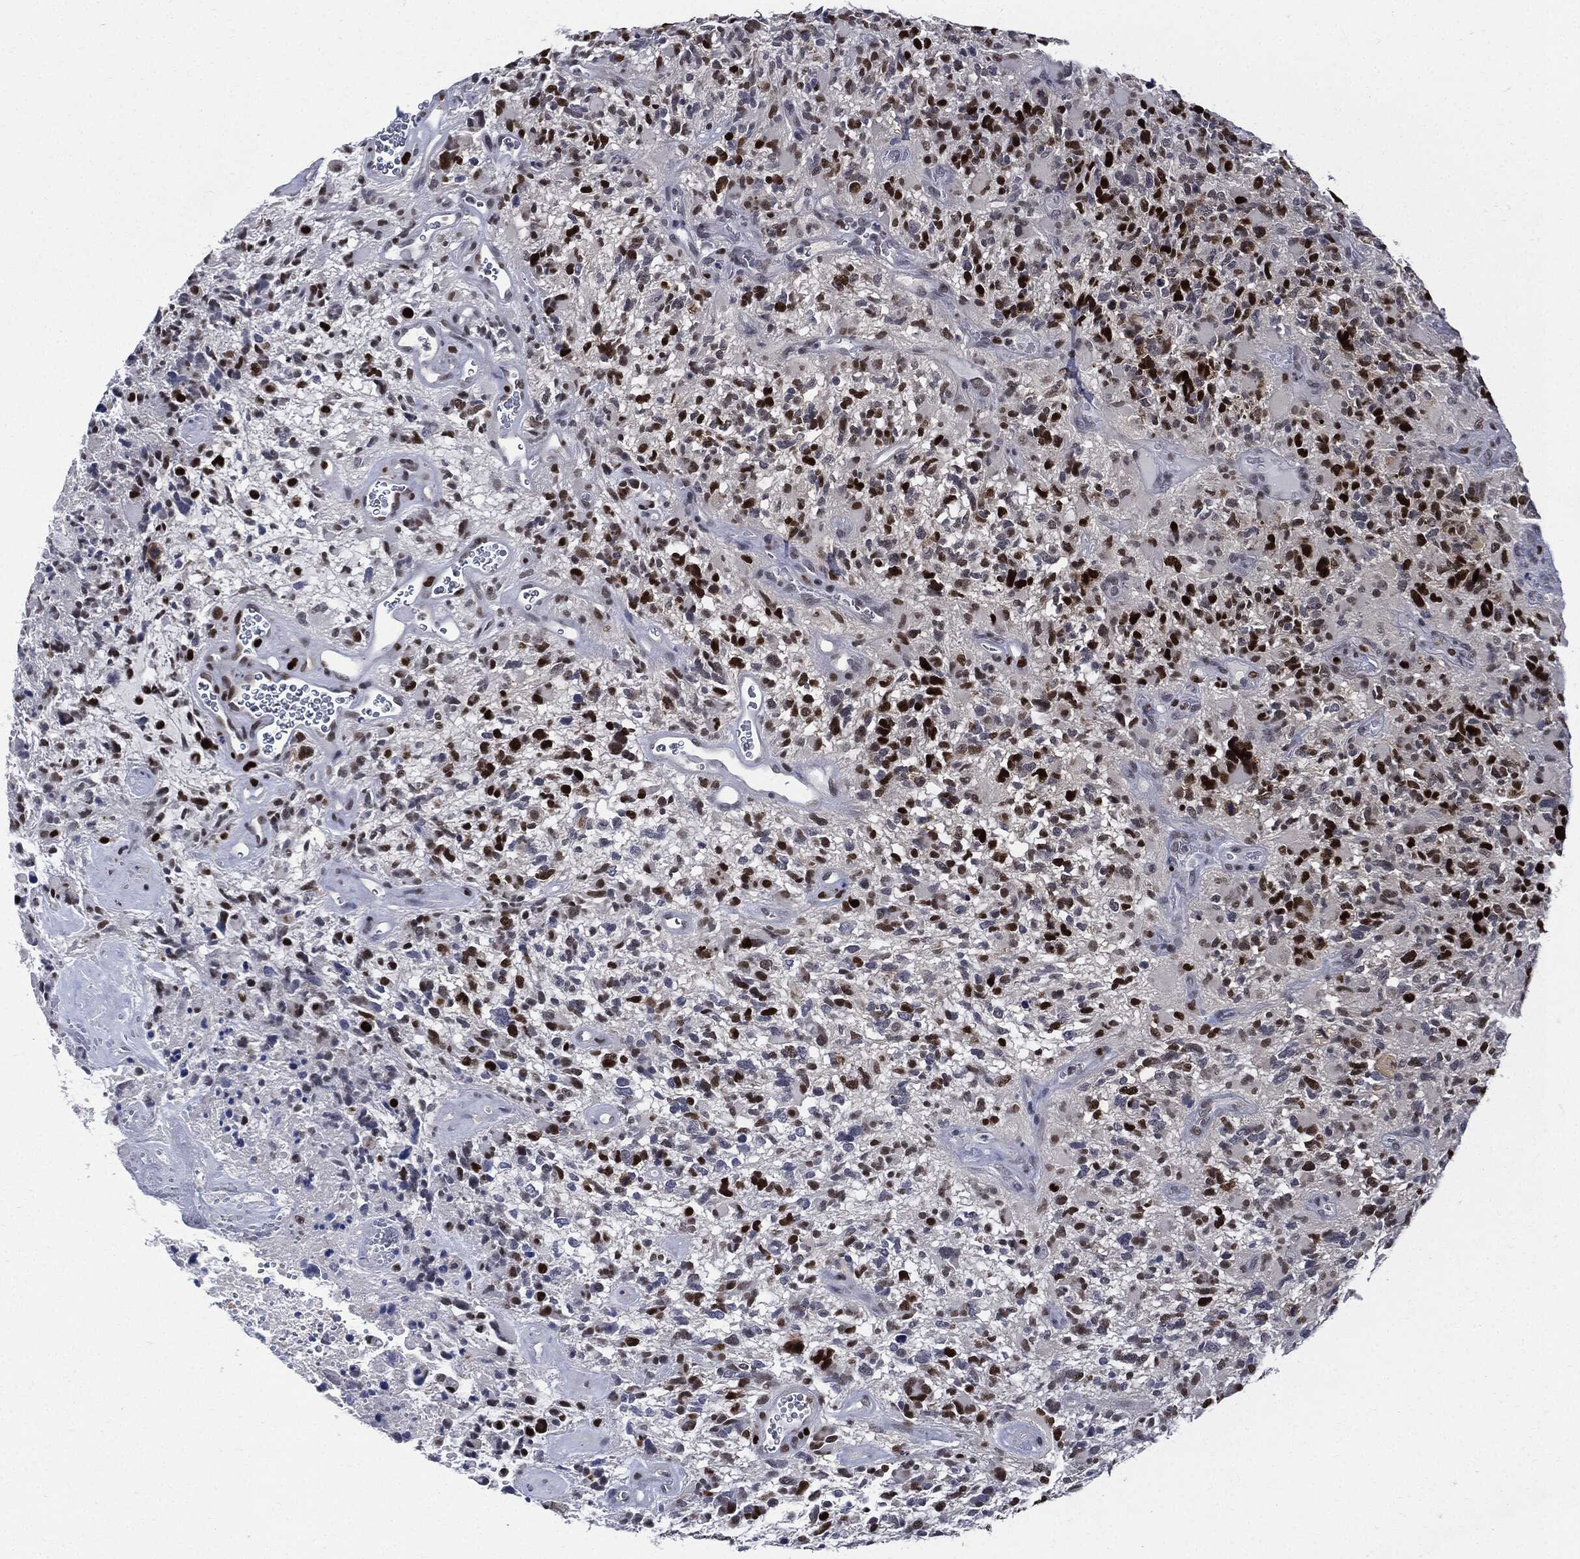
{"staining": {"intensity": "strong", "quantity": "25%-75%", "location": "nuclear"}, "tissue": "glioma", "cell_type": "Tumor cells", "image_type": "cancer", "snomed": [{"axis": "morphology", "description": "Glioma, malignant, High grade"}, {"axis": "topography", "description": "Brain"}], "caption": "Tumor cells reveal high levels of strong nuclear positivity in about 25%-75% of cells in malignant glioma (high-grade).", "gene": "PCNA", "patient": {"sex": "female", "age": 71}}